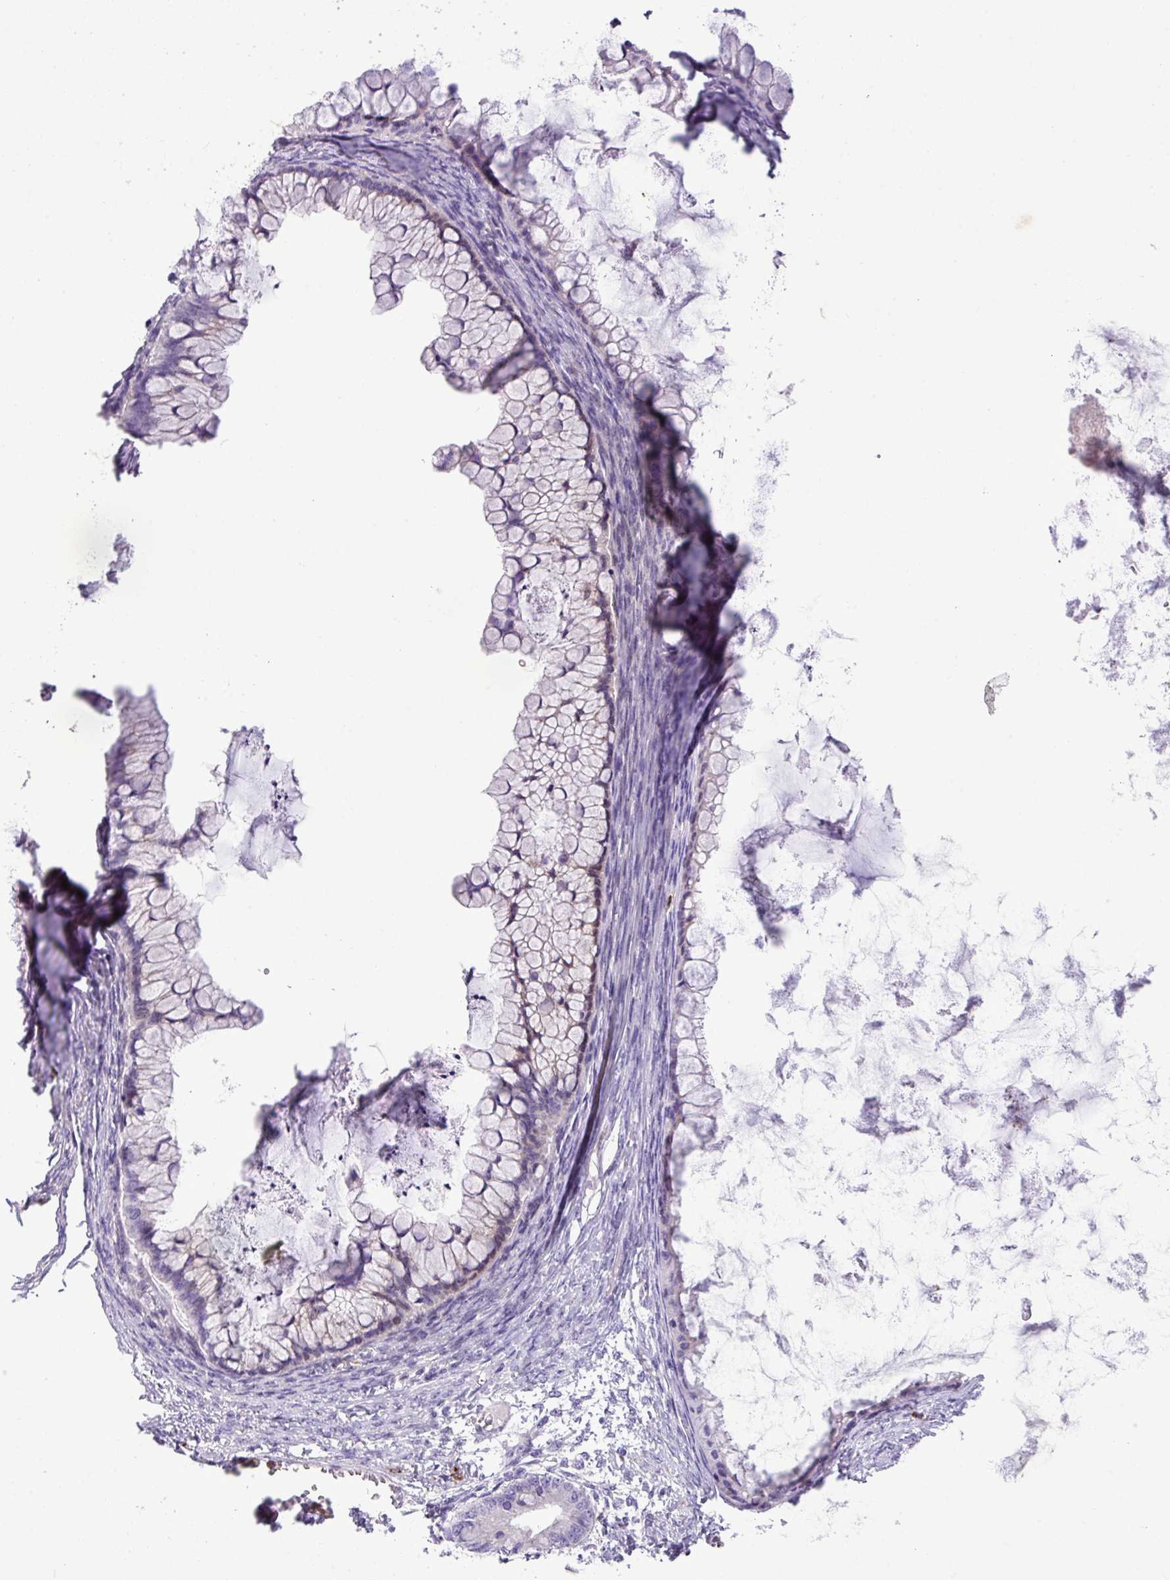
{"staining": {"intensity": "negative", "quantity": "none", "location": "none"}, "tissue": "ovarian cancer", "cell_type": "Tumor cells", "image_type": "cancer", "snomed": [{"axis": "morphology", "description": "Cystadenocarcinoma, mucinous, NOS"}, {"axis": "topography", "description": "Ovary"}], "caption": "This micrograph is of mucinous cystadenocarcinoma (ovarian) stained with immunohistochemistry (IHC) to label a protein in brown with the nuclei are counter-stained blue. There is no positivity in tumor cells.", "gene": "ZSCAN5A", "patient": {"sex": "female", "age": 35}}